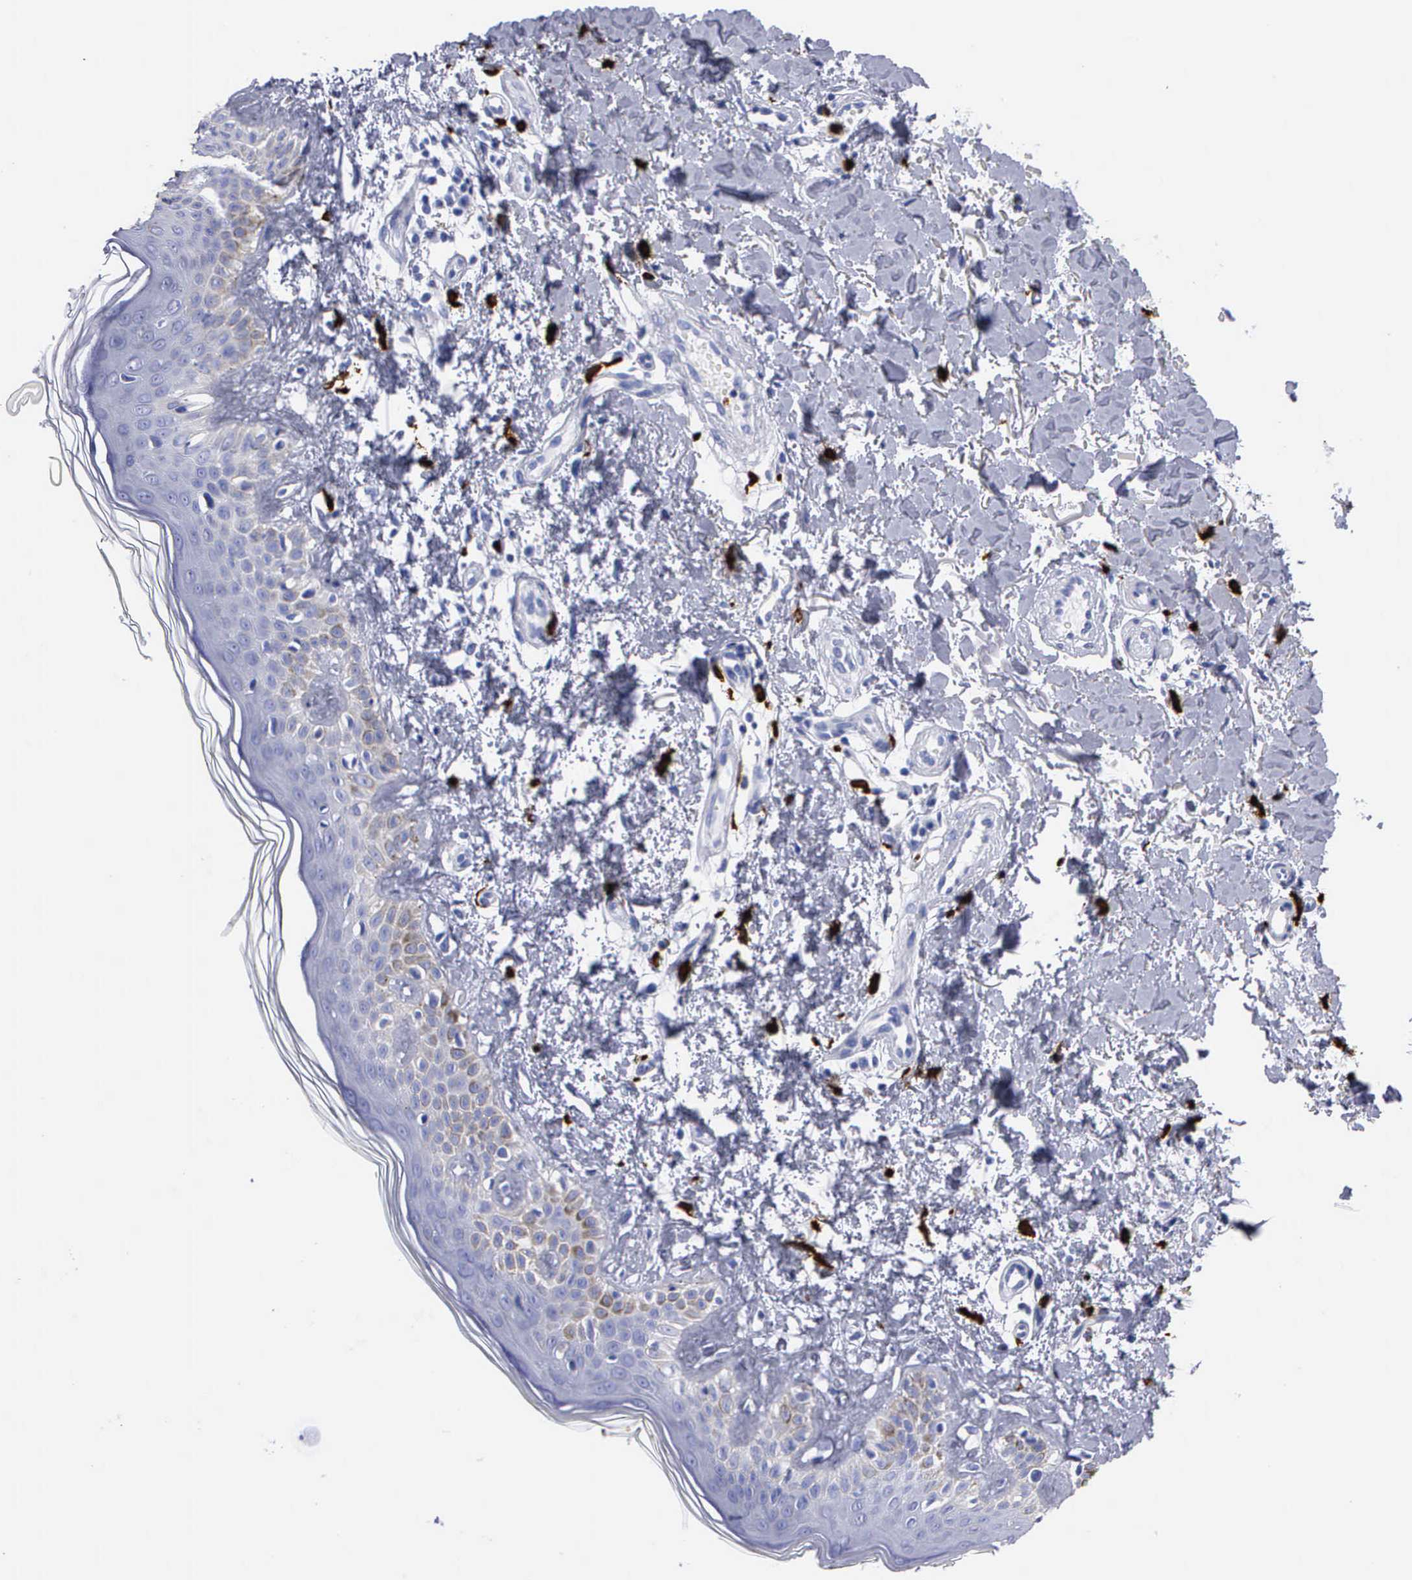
{"staining": {"intensity": "weak", "quantity": "<25%", "location": "cytoplasmic/membranous"}, "tissue": "melanoma", "cell_type": "Tumor cells", "image_type": "cancer", "snomed": [{"axis": "morphology", "description": "Malignant melanoma, NOS"}, {"axis": "topography", "description": "Skin"}], "caption": "An image of human melanoma is negative for staining in tumor cells.", "gene": "CTSG", "patient": {"sex": "male", "age": 49}}